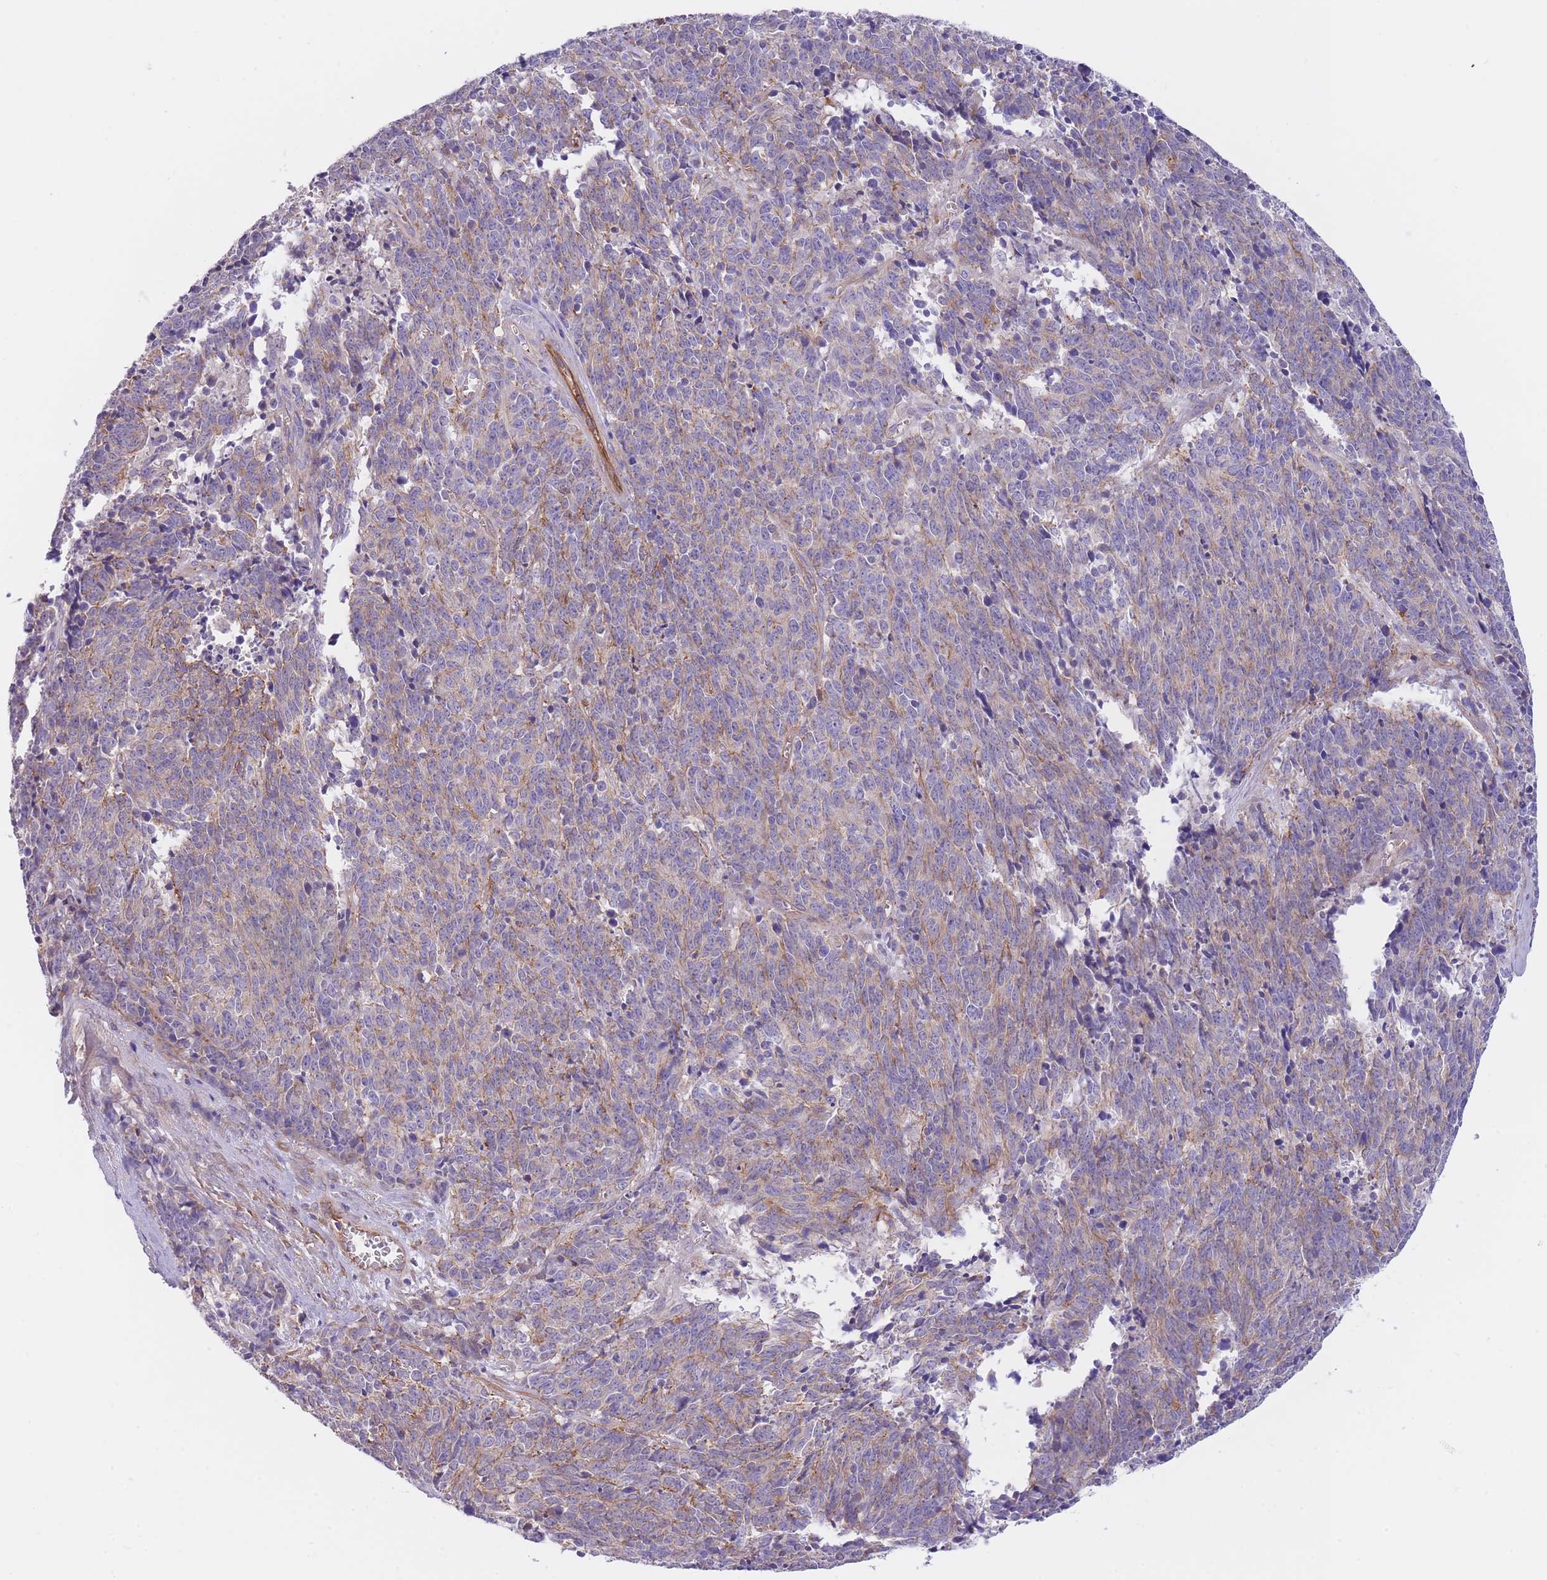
{"staining": {"intensity": "weak", "quantity": "25%-75%", "location": "cytoplasmic/membranous"}, "tissue": "cervical cancer", "cell_type": "Tumor cells", "image_type": "cancer", "snomed": [{"axis": "morphology", "description": "Squamous cell carcinoma, NOS"}, {"axis": "topography", "description": "Cervix"}], "caption": "Protein expression analysis of cervical cancer shows weak cytoplasmic/membranous expression in about 25%-75% of tumor cells. (DAB IHC with brightfield microscopy, high magnification).", "gene": "LDB3", "patient": {"sex": "female", "age": 29}}